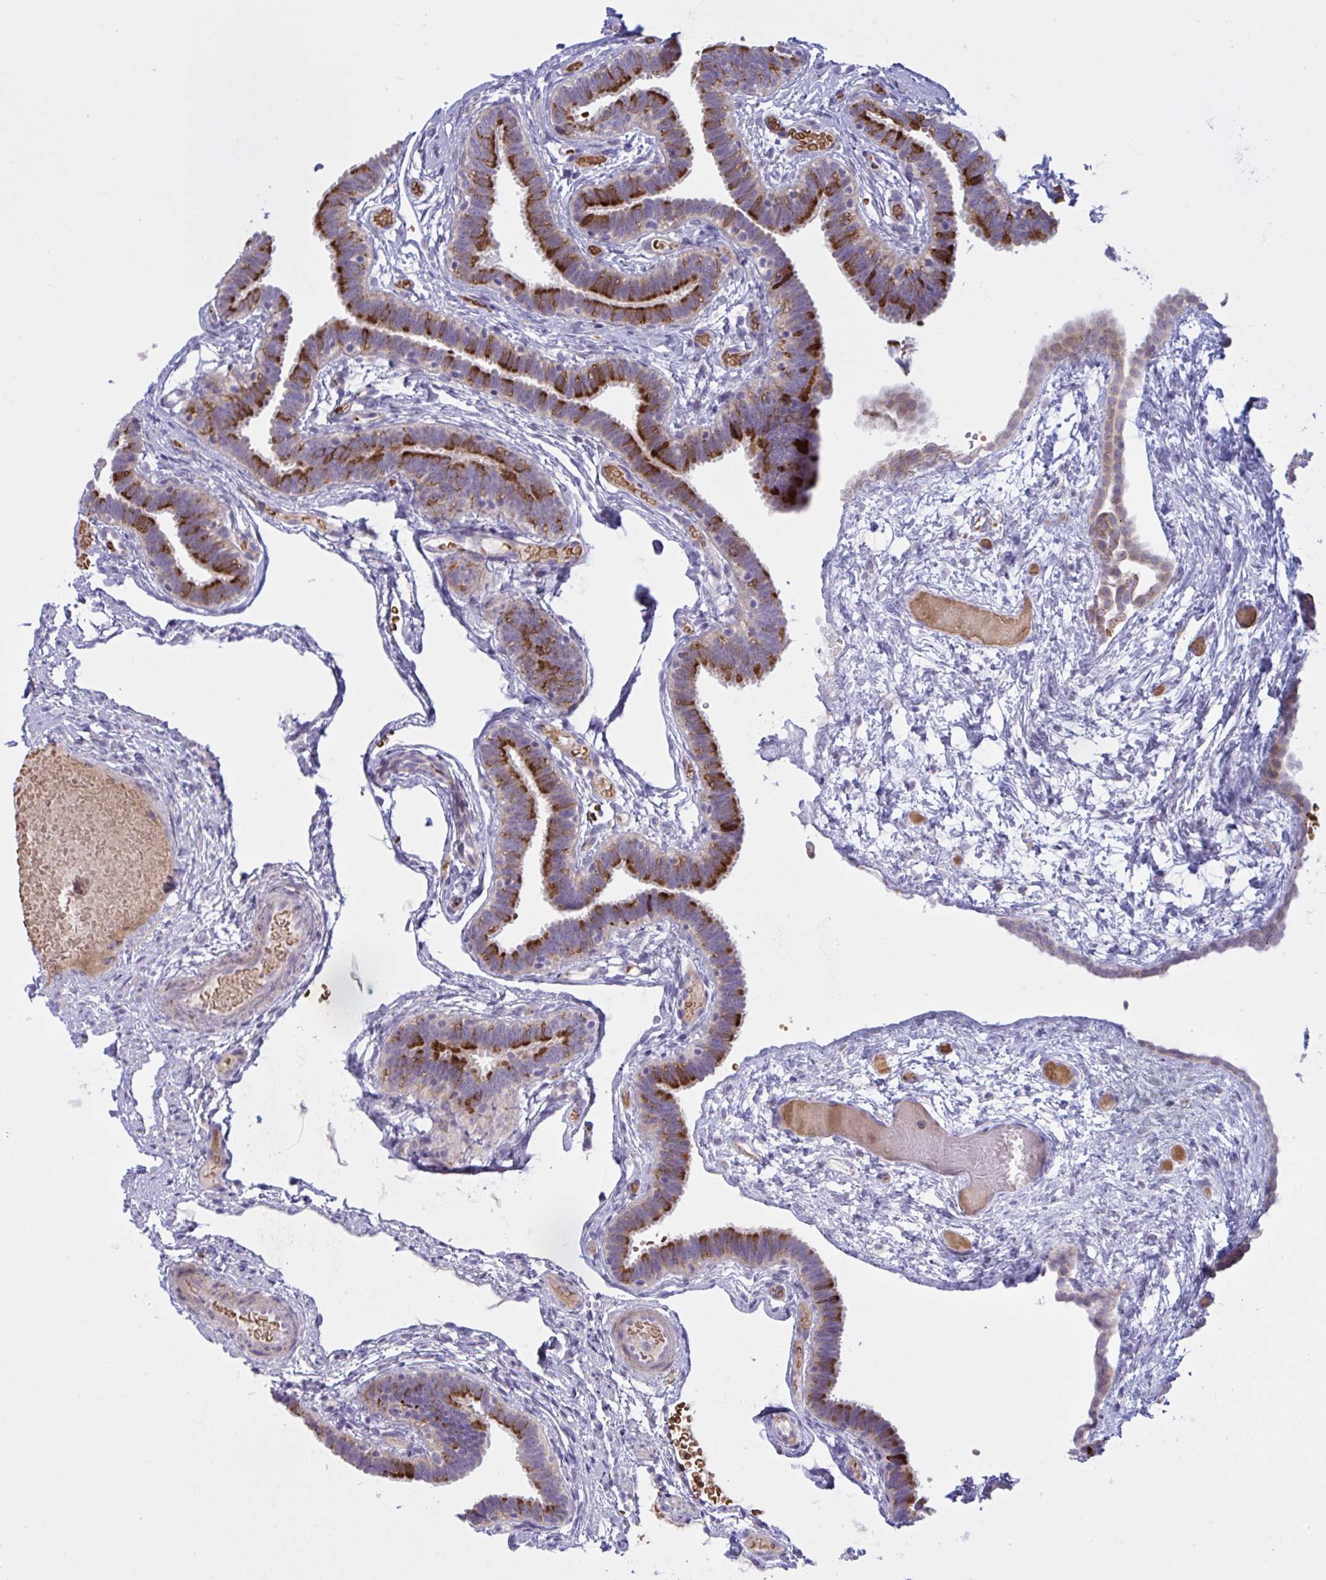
{"staining": {"intensity": "strong", "quantity": "25%-75%", "location": "cytoplasmic/membranous"}, "tissue": "fallopian tube", "cell_type": "Glandular cells", "image_type": "normal", "snomed": [{"axis": "morphology", "description": "Normal tissue, NOS"}, {"axis": "topography", "description": "Fallopian tube"}], "caption": "Immunohistochemical staining of unremarkable human fallopian tube shows high levels of strong cytoplasmic/membranous positivity in about 25%-75% of glandular cells. (Stains: DAB (3,3'-diaminobenzidine) in brown, nuclei in blue, Microscopy: brightfield microscopy at high magnification).", "gene": "VWC2", "patient": {"sex": "female", "age": 37}}